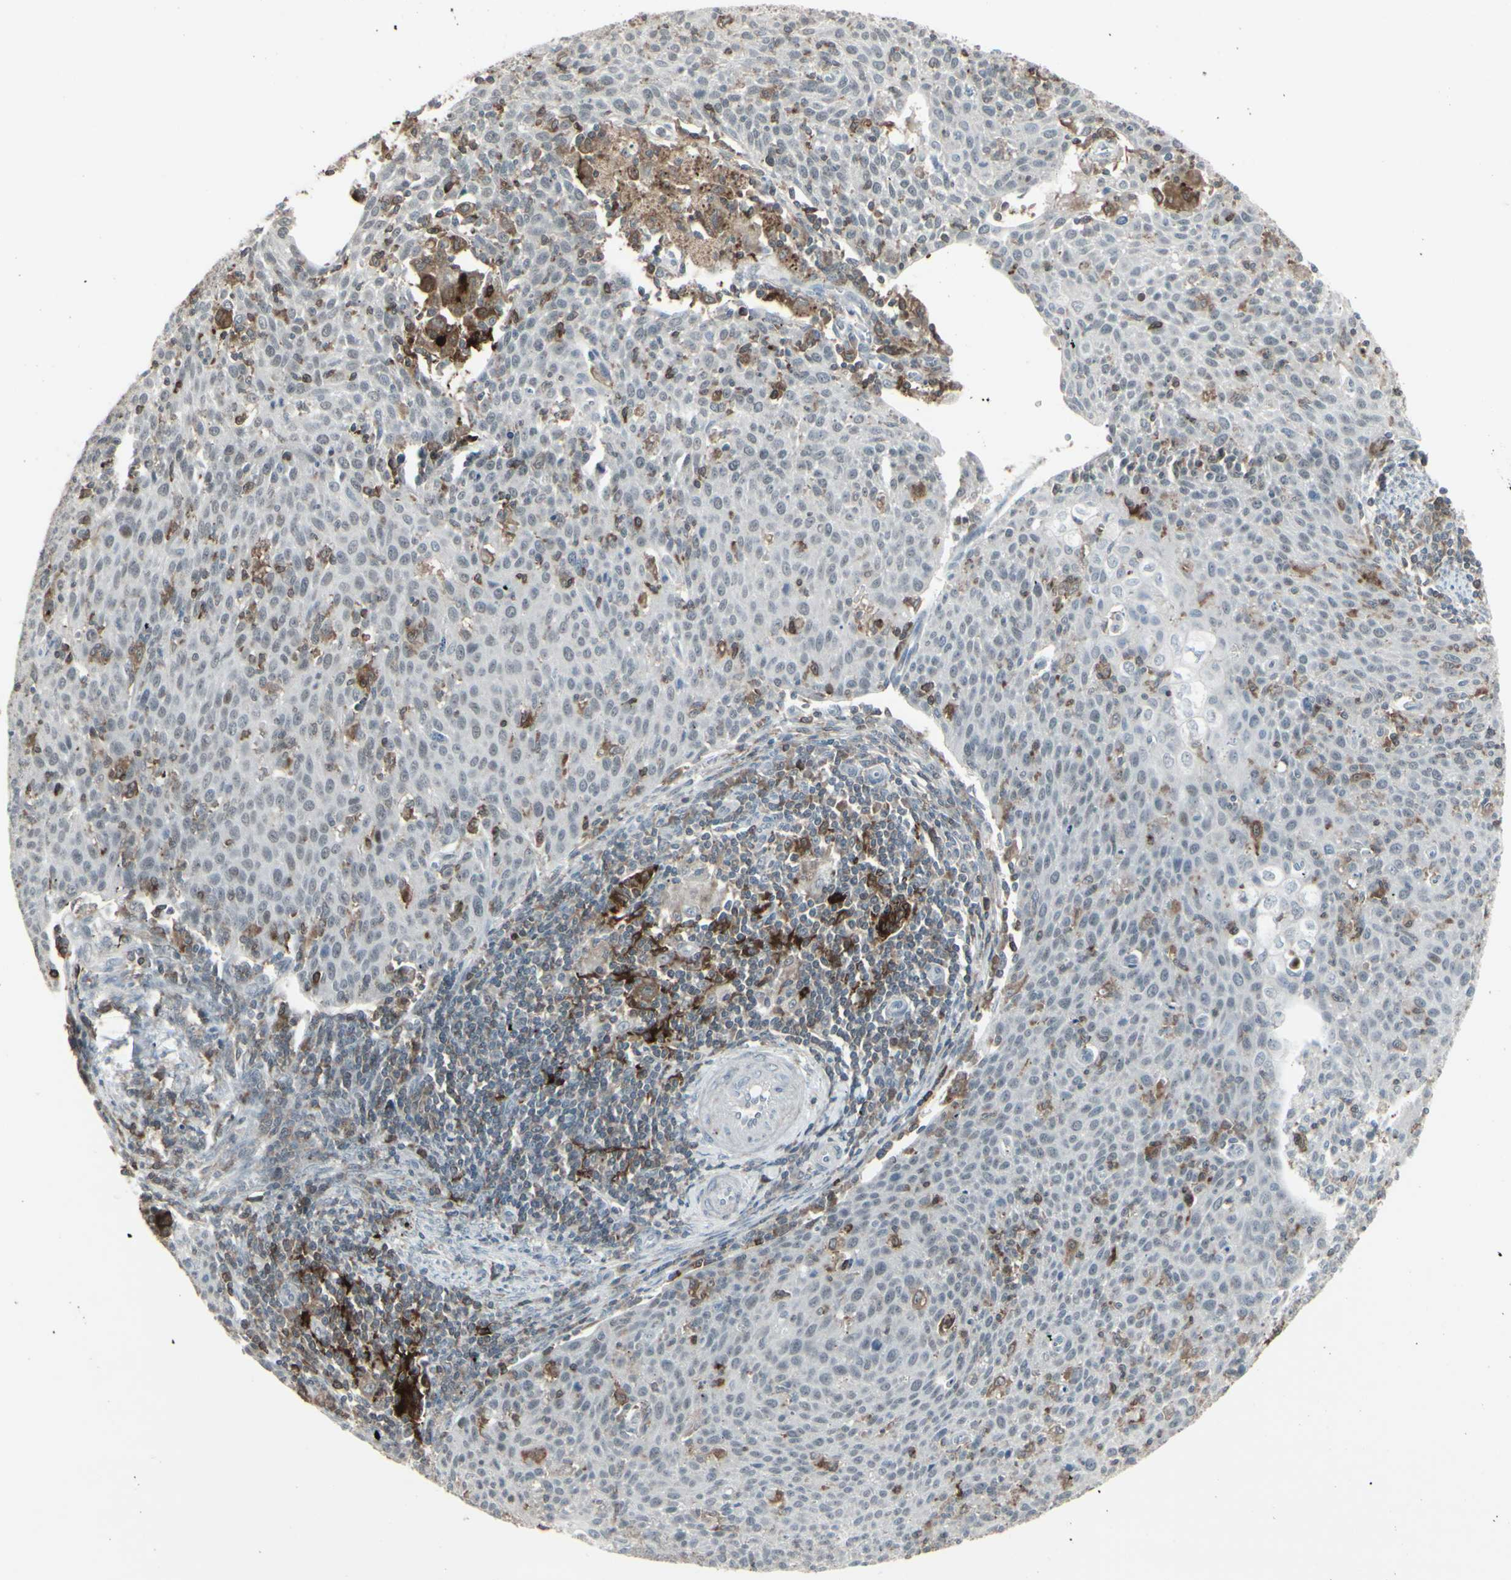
{"staining": {"intensity": "negative", "quantity": "none", "location": "none"}, "tissue": "cervical cancer", "cell_type": "Tumor cells", "image_type": "cancer", "snomed": [{"axis": "morphology", "description": "Squamous cell carcinoma, NOS"}, {"axis": "topography", "description": "Cervix"}], "caption": "IHC of cervical squamous cell carcinoma exhibits no expression in tumor cells.", "gene": "SAMSN1", "patient": {"sex": "female", "age": 38}}